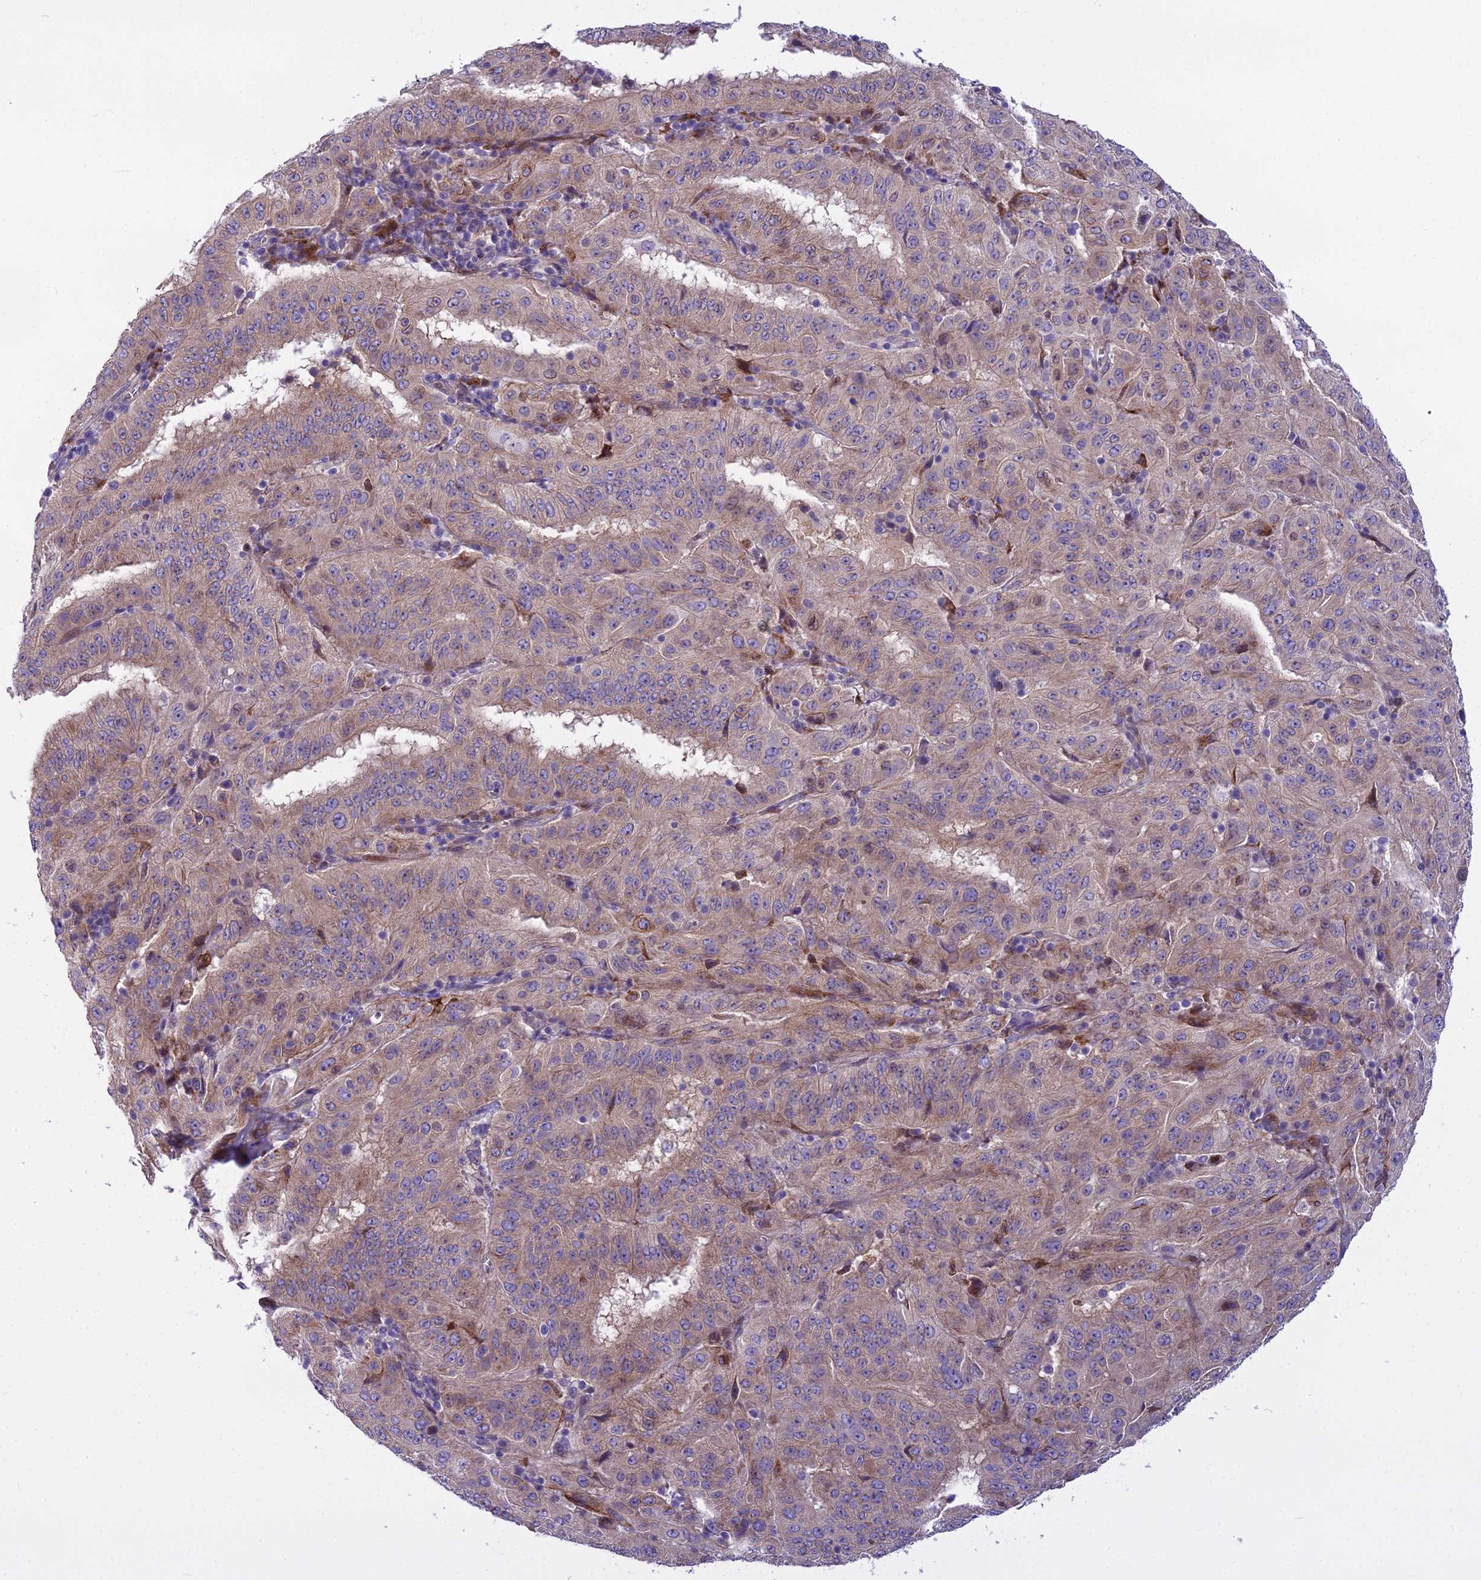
{"staining": {"intensity": "weak", "quantity": "25%-75%", "location": "cytoplasmic/membranous"}, "tissue": "pancreatic cancer", "cell_type": "Tumor cells", "image_type": "cancer", "snomed": [{"axis": "morphology", "description": "Adenocarcinoma, NOS"}, {"axis": "topography", "description": "Pancreas"}], "caption": "The immunohistochemical stain highlights weak cytoplasmic/membranous positivity in tumor cells of pancreatic adenocarcinoma tissue.", "gene": "PCDHB14", "patient": {"sex": "male", "age": 63}}